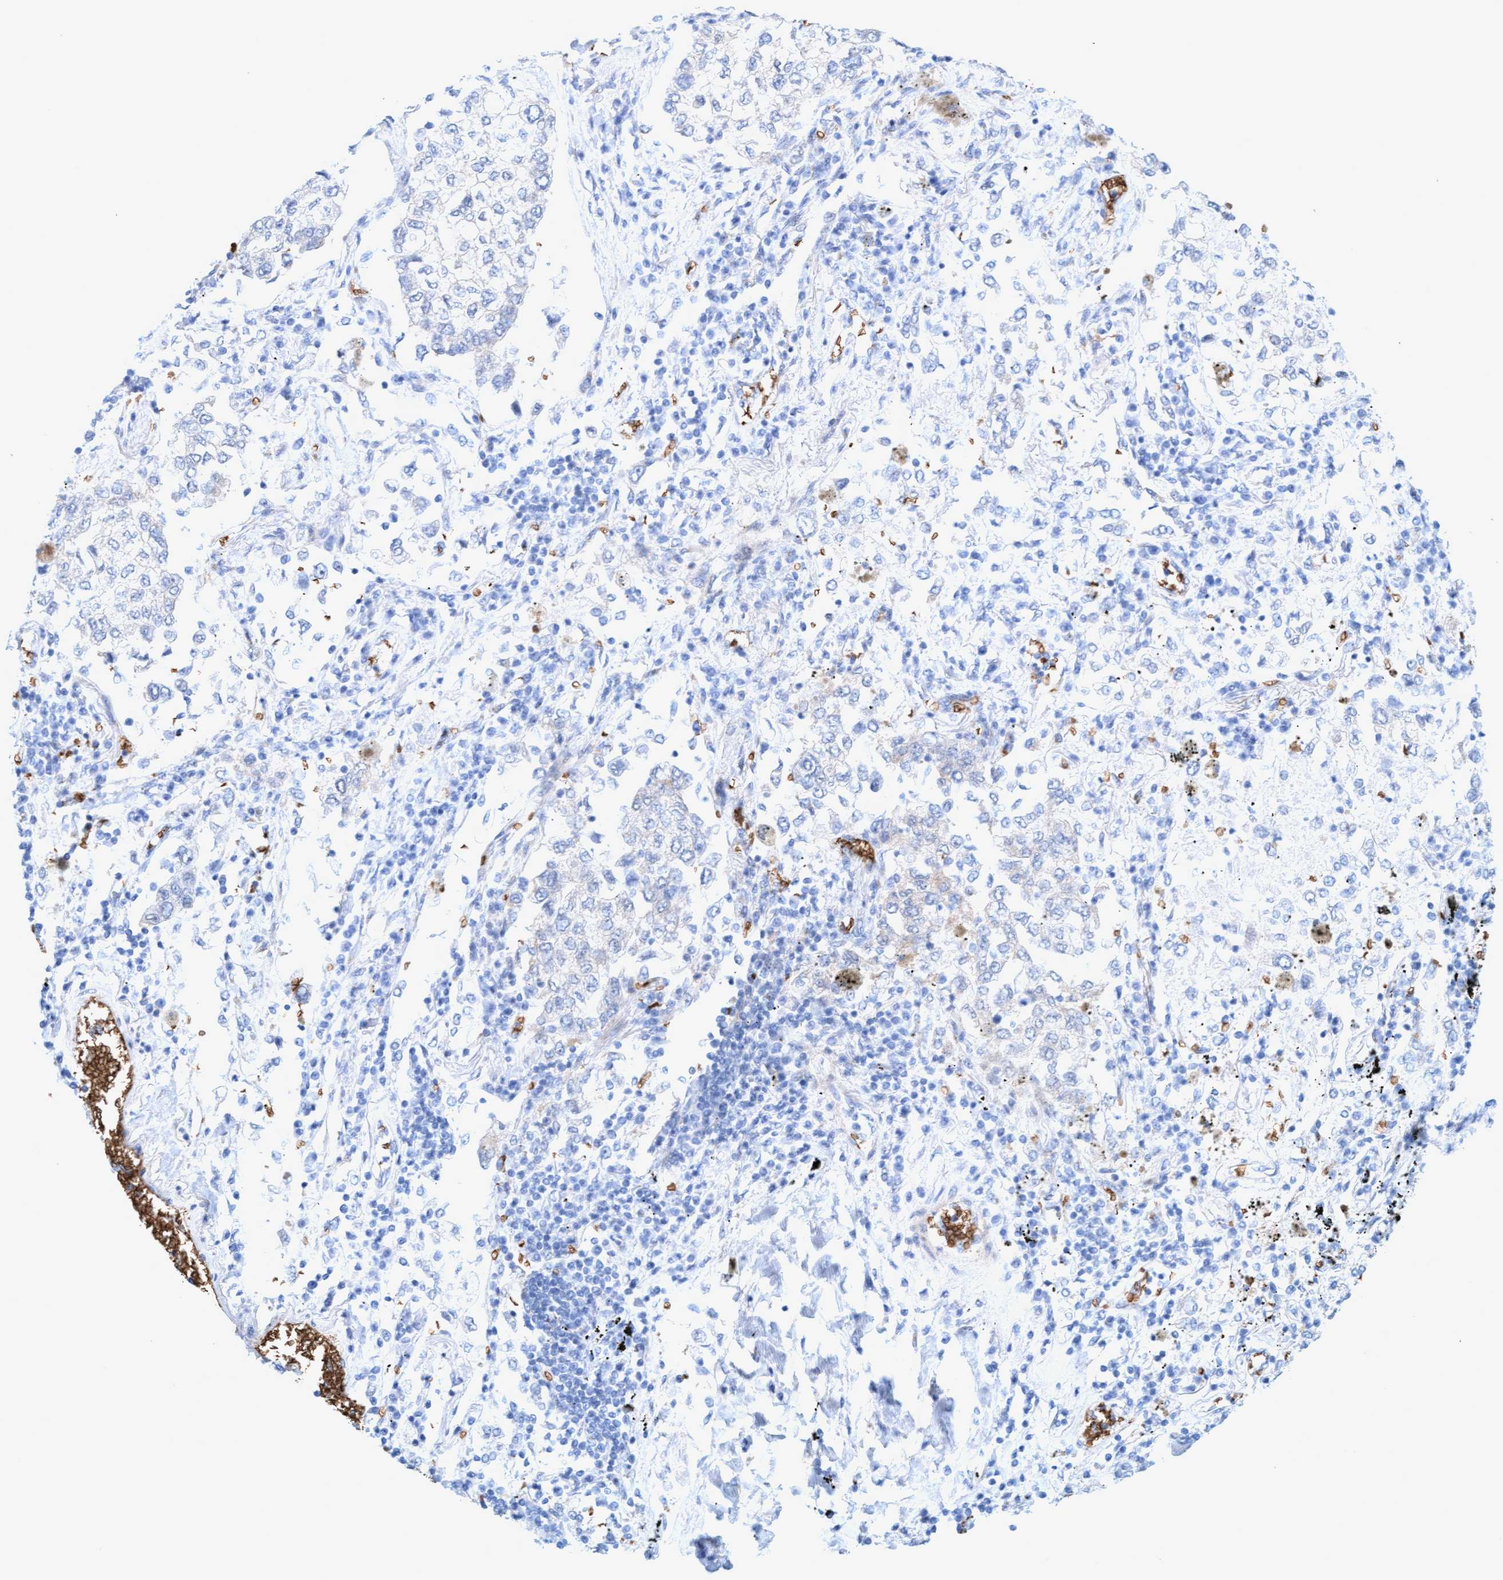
{"staining": {"intensity": "negative", "quantity": "none", "location": "none"}, "tissue": "lung cancer", "cell_type": "Tumor cells", "image_type": "cancer", "snomed": [{"axis": "morphology", "description": "Inflammation, NOS"}, {"axis": "morphology", "description": "Adenocarcinoma, NOS"}, {"axis": "topography", "description": "Lung"}], "caption": "The image displays no staining of tumor cells in lung cancer.", "gene": "SPEM2", "patient": {"sex": "male", "age": 63}}